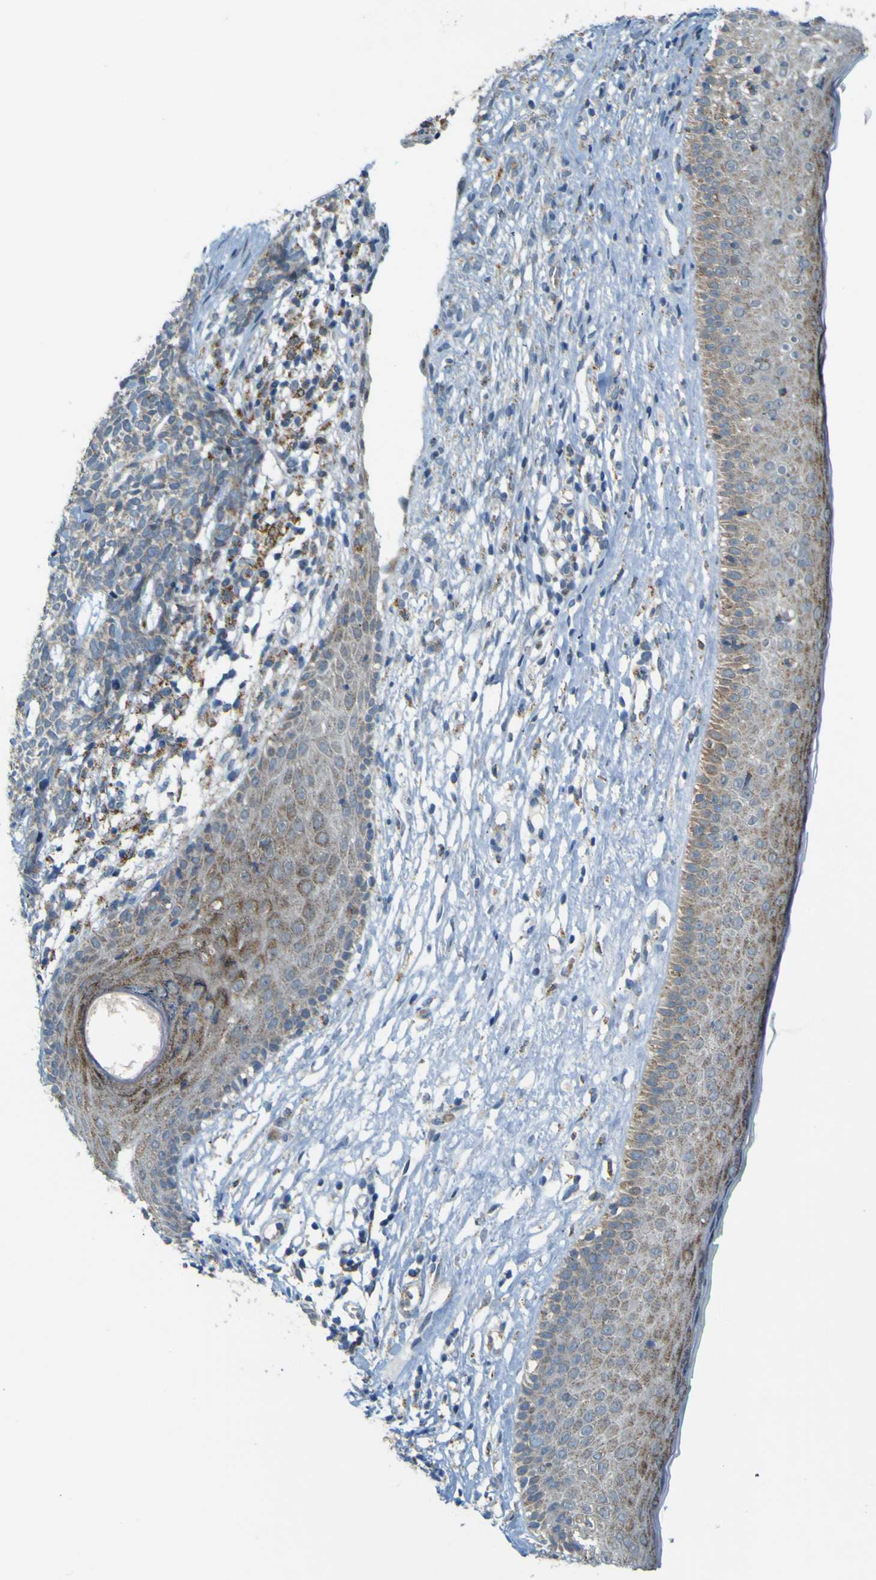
{"staining": {"intensity": "weak", "quantity": ">75%", "location": "cytoplasmic/membranous"}, "tissue": "skin cancer", "cell_type": "Tumor cells", "image_type": "cancer", "snomed": [{"axis": "morphology", "description": "Basal cell carcinoma"}, {"axis": "topography", "description": "Skin"}], "caption": "Protein expression analysis of basal cell carcinoma (skin) demonstrates weak cytoplasmic/membranous expression in about >75% of tumor cells.", "gene": "ACBD5", "patient": {"sex": "female", "age": 84}}